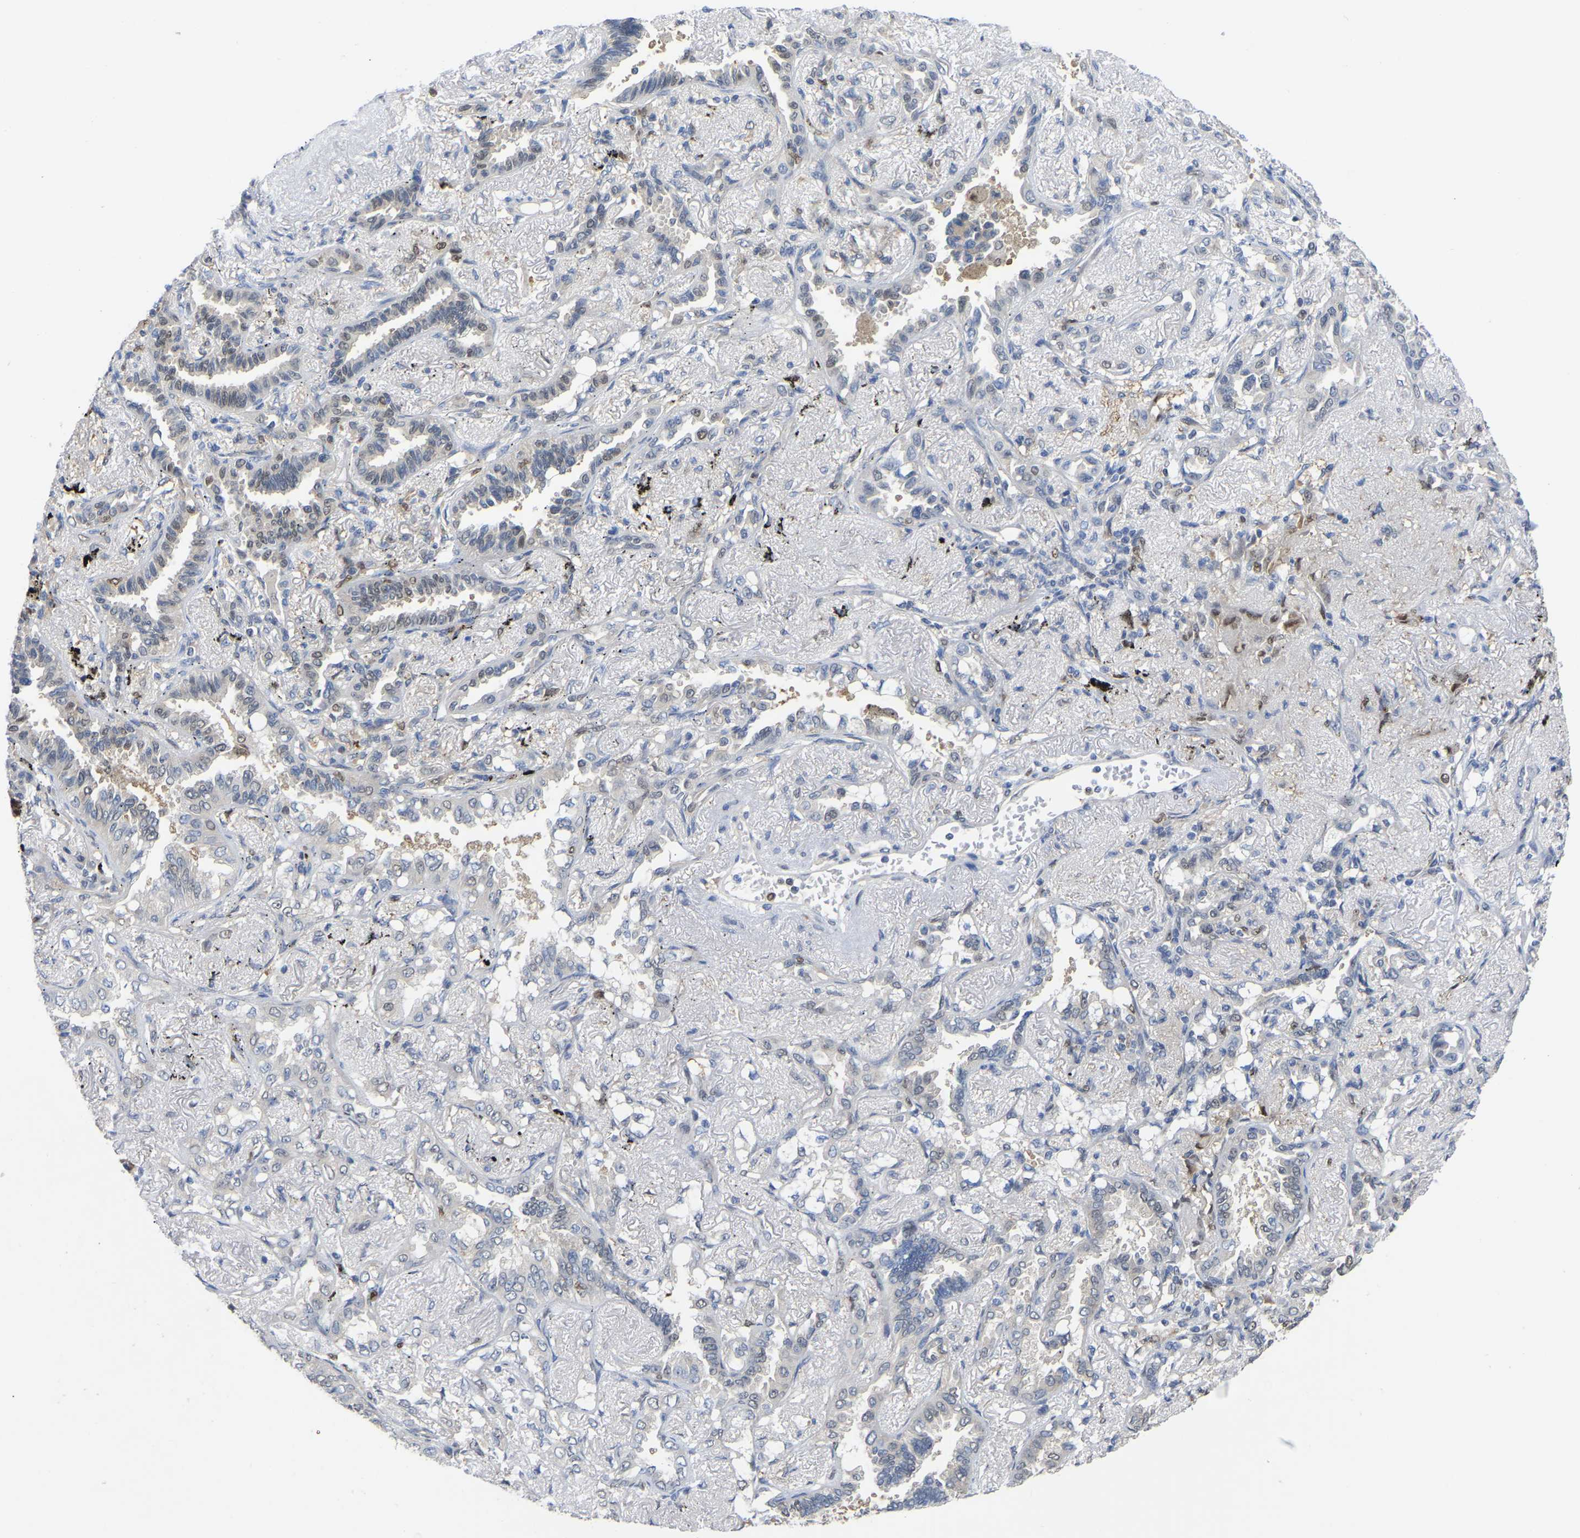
{"staining": {"intensity": "negative", "quantity": "none", "location": "none"}, "tissue": "lung cancer", "cell_type": "Tumor cells", "image_type": "cancer", "snomed": [{"axis": "morphology", "description": "Adenocarcinoma, NOS"}, {"axis": "topography", "description": "Lung"}], "caption": "Immunohistochemistry (IHC) micrograph of neoplastic tissue: lung adenocarcinoma stained with DAB reveals no significant protein positivity in tumor cells.", "gene": "KLRG2", "patient": {"sex": "male", "age": 59}}